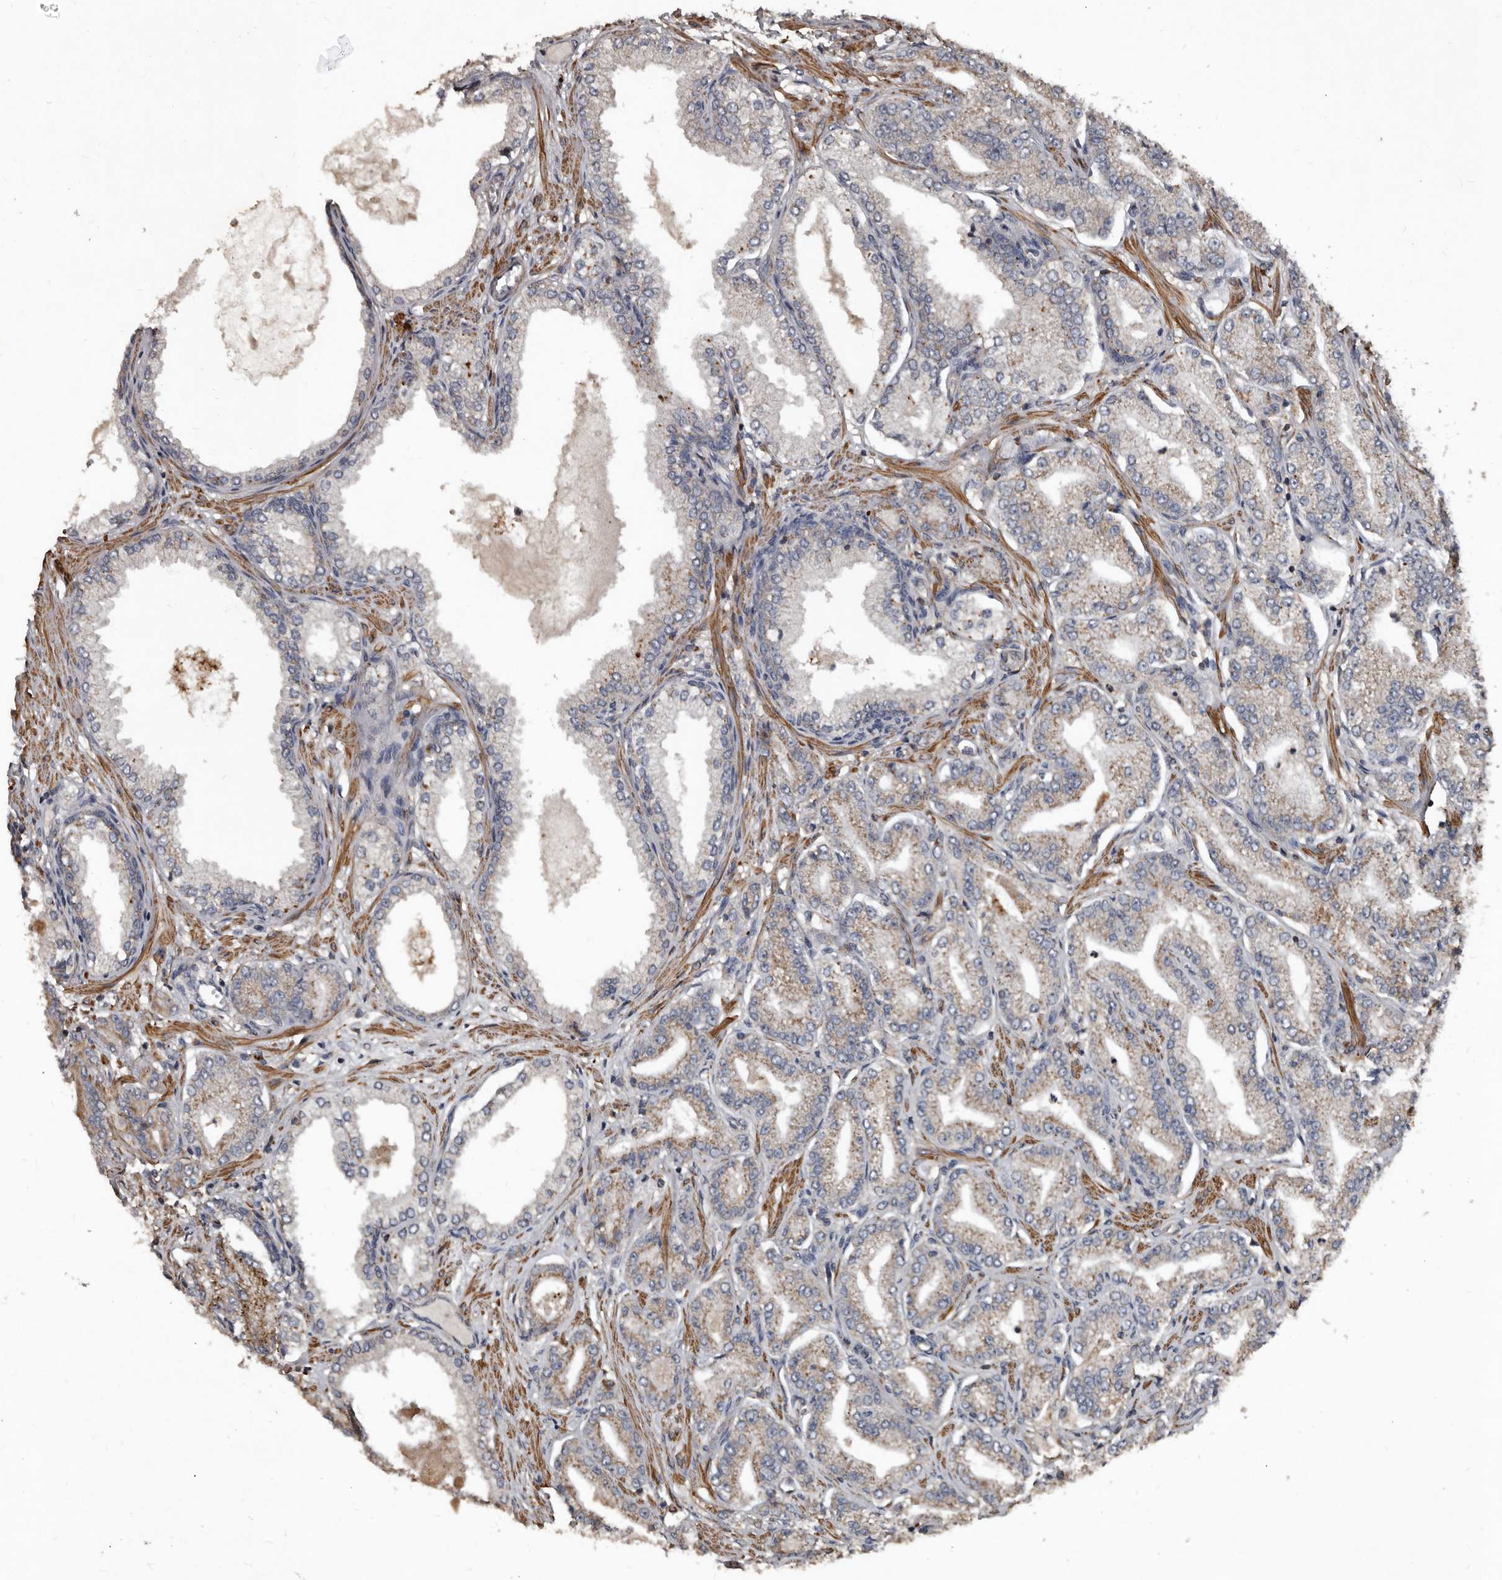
{"staining": {"intensity": "weak", "quantity": "25%-75%", "location": "cytoplasmic/membranous"}, "tissue": "prostate cancer", "cell_type": "Tumor cells", "image_type": "cancer", "snomed": [{"axis": "morphology", "description": "Adenocarcinoma, Low grade"}, {"axis": "topography", "description": "Prostate"}], "caption": "Prostate cancer stained with a brown dye demonstrates weak cytoplasmic/membranous positive positivity in approximately 25%-75% of tumor cells.", "gene": "GREB1", "patient": {"sex": "male", "age": 63}}